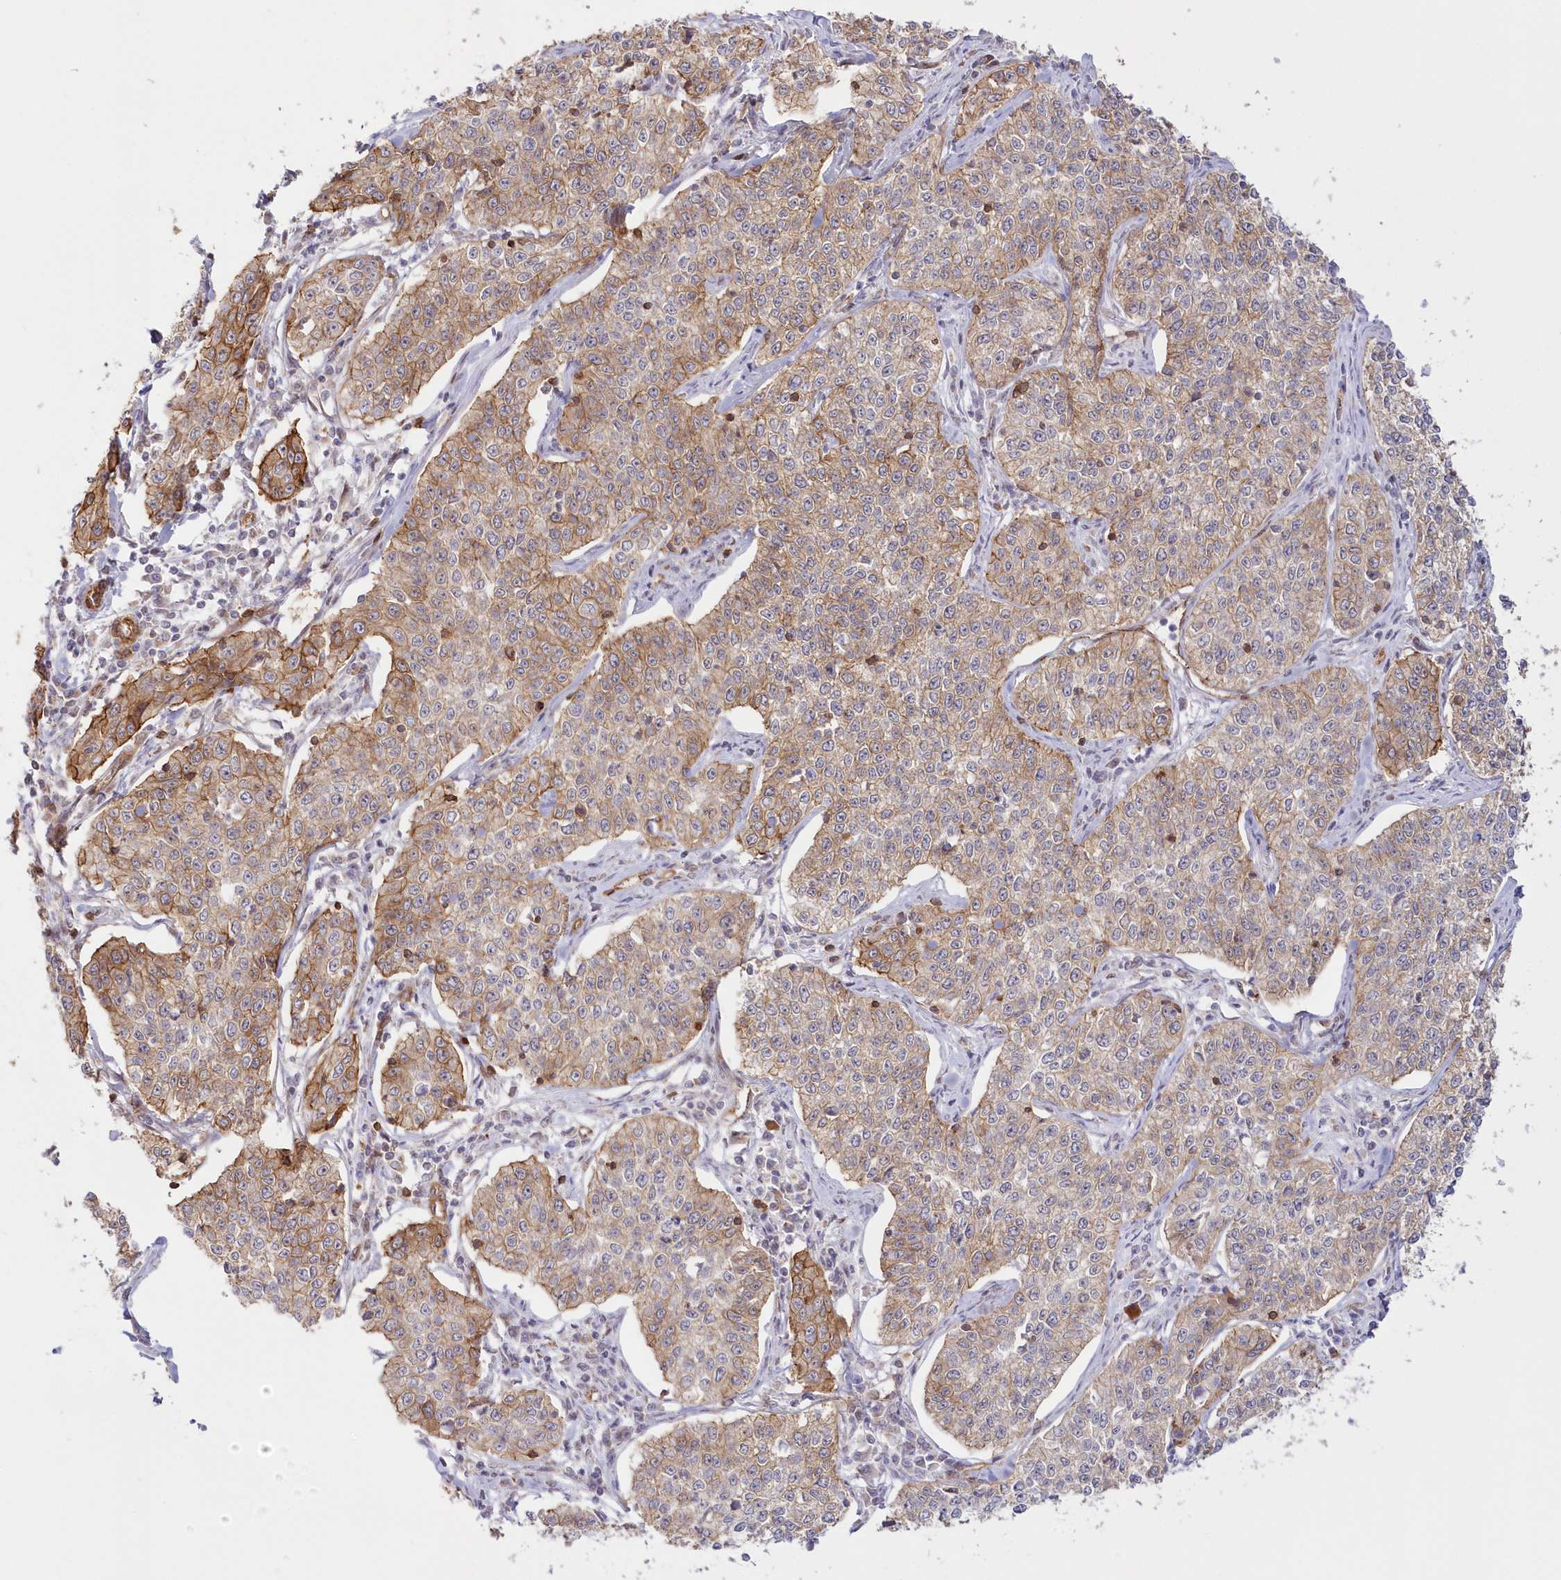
{"staining": {"intensity": "moderate", "quantity": "25%-75%", "location": "cytoplasmic/membranous"}, "tissue": "cervical cancer", "cell_type": "Tumor cells", "image_type": "cancer", "snomed": [{"axis": "morphology", "description": "Squamous cell carcinoma, NOS"}, {"axis": "topography", "description": "Cervix"}], "caption": "Human squamous cell carcinoma (cervical) stained with a protein marker shows moderate staining in tumor cells.", "gene": "AFAP1L2", "patient": {"sex": "female", "age": 35}}